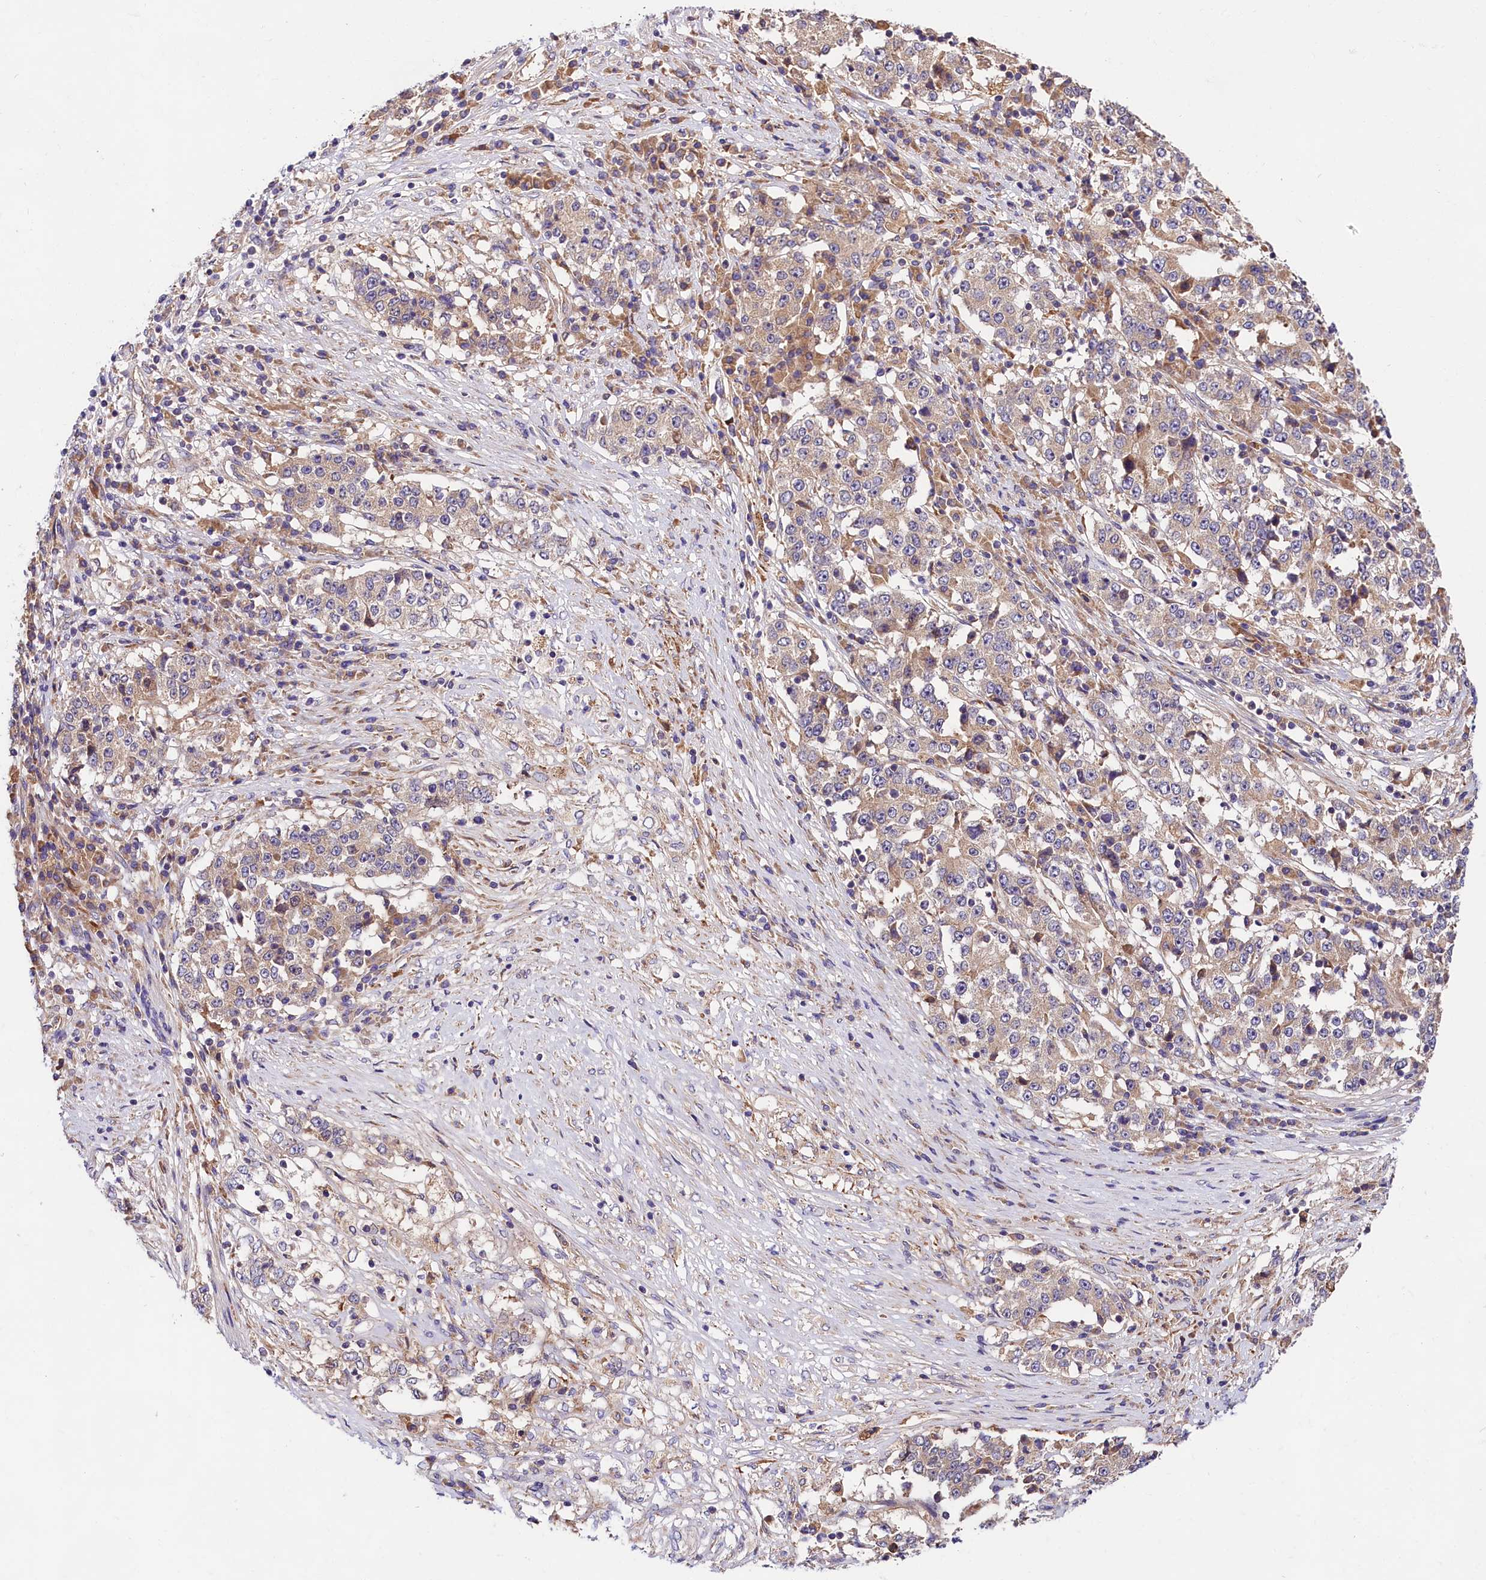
{"staining": {"intensity": "weak", "quantity": "25%-75%", "location": "cytoplasmic/membranous"}, "tissue": "stomach cancer", "cell_type": "Tumor cells", "image_type": "cancer", "snomed": [{"axis": "morphology", "description": "Adenocarcinoma, NOS"}, {"axis": "topography", "description": "Stomach"}], "caption": "About 25%-75% of tumor cells in stomach cancer (adenocarcinoma) exhibit weak cytoplasmic/membranous protein staining as visualized by brown immunohistochemical staining.", "gene": "SPG11", "patient": {"sex": "male", "age": 59}}